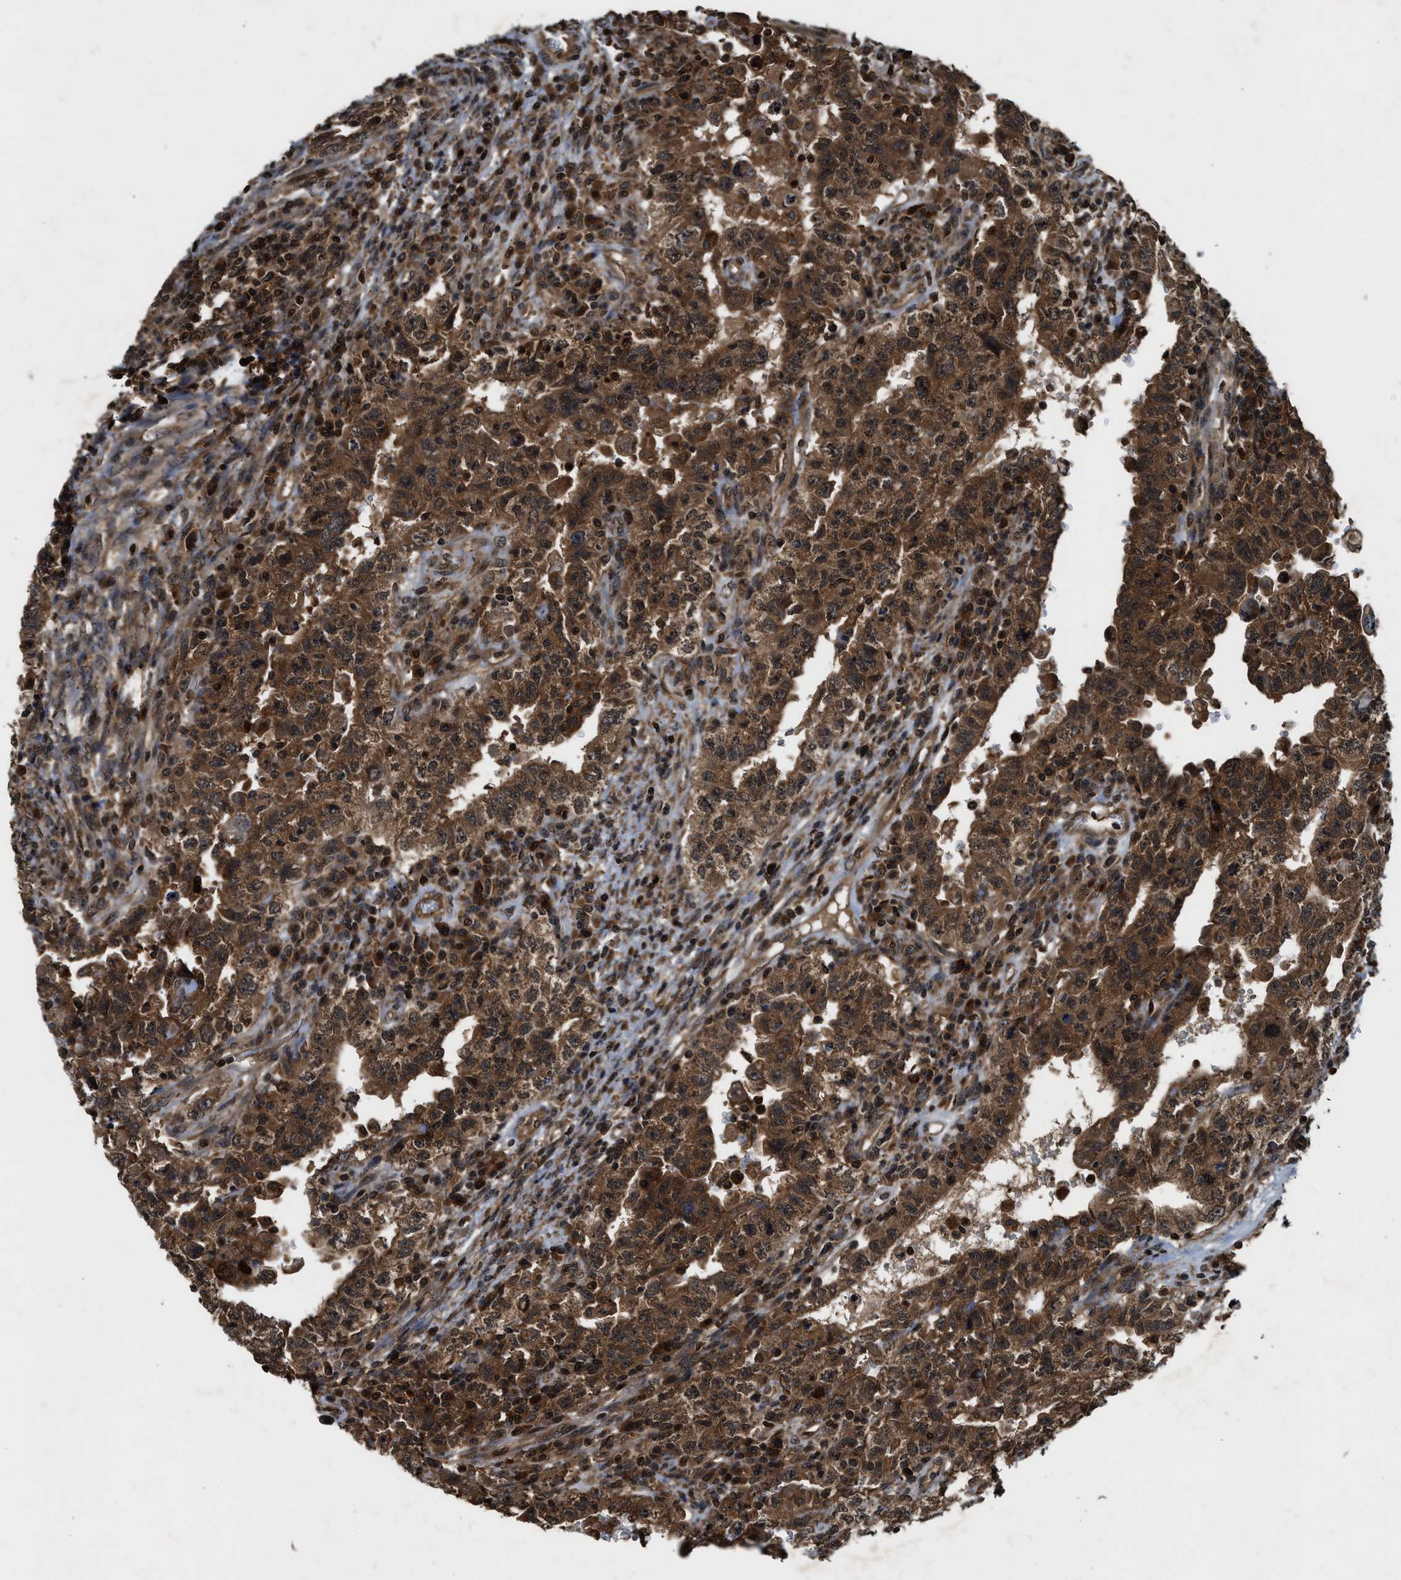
{"staining": {"intensity": "strong", "quantity": ">75%", "location": "cytoplasmic/membranous"}, "tissue": "testis cancer", "cell_type": "Tumor cells", "image_type": "cancer", "snomed": [{"axis": "morphology", "description": "Carcinoma, Embryonal, NOS"}, {"axis": "topography", "description": "Testis"}], "caption": "A high-resolution histopathology image shows immunohistochemistry (IHC) staining of testis embryonal carcinoma, which exhibits strong cytoplasmic/membranous positivity in approximately >75% of tumor cells. (Stains: DAB (3,3'-diaminobenzidine) in brown, nuclei in blue, Microscopy: brightfield microscopy at high magnification).", "gene": "RPS6KB1", "patient": {"sex": "male", "age": 26}}